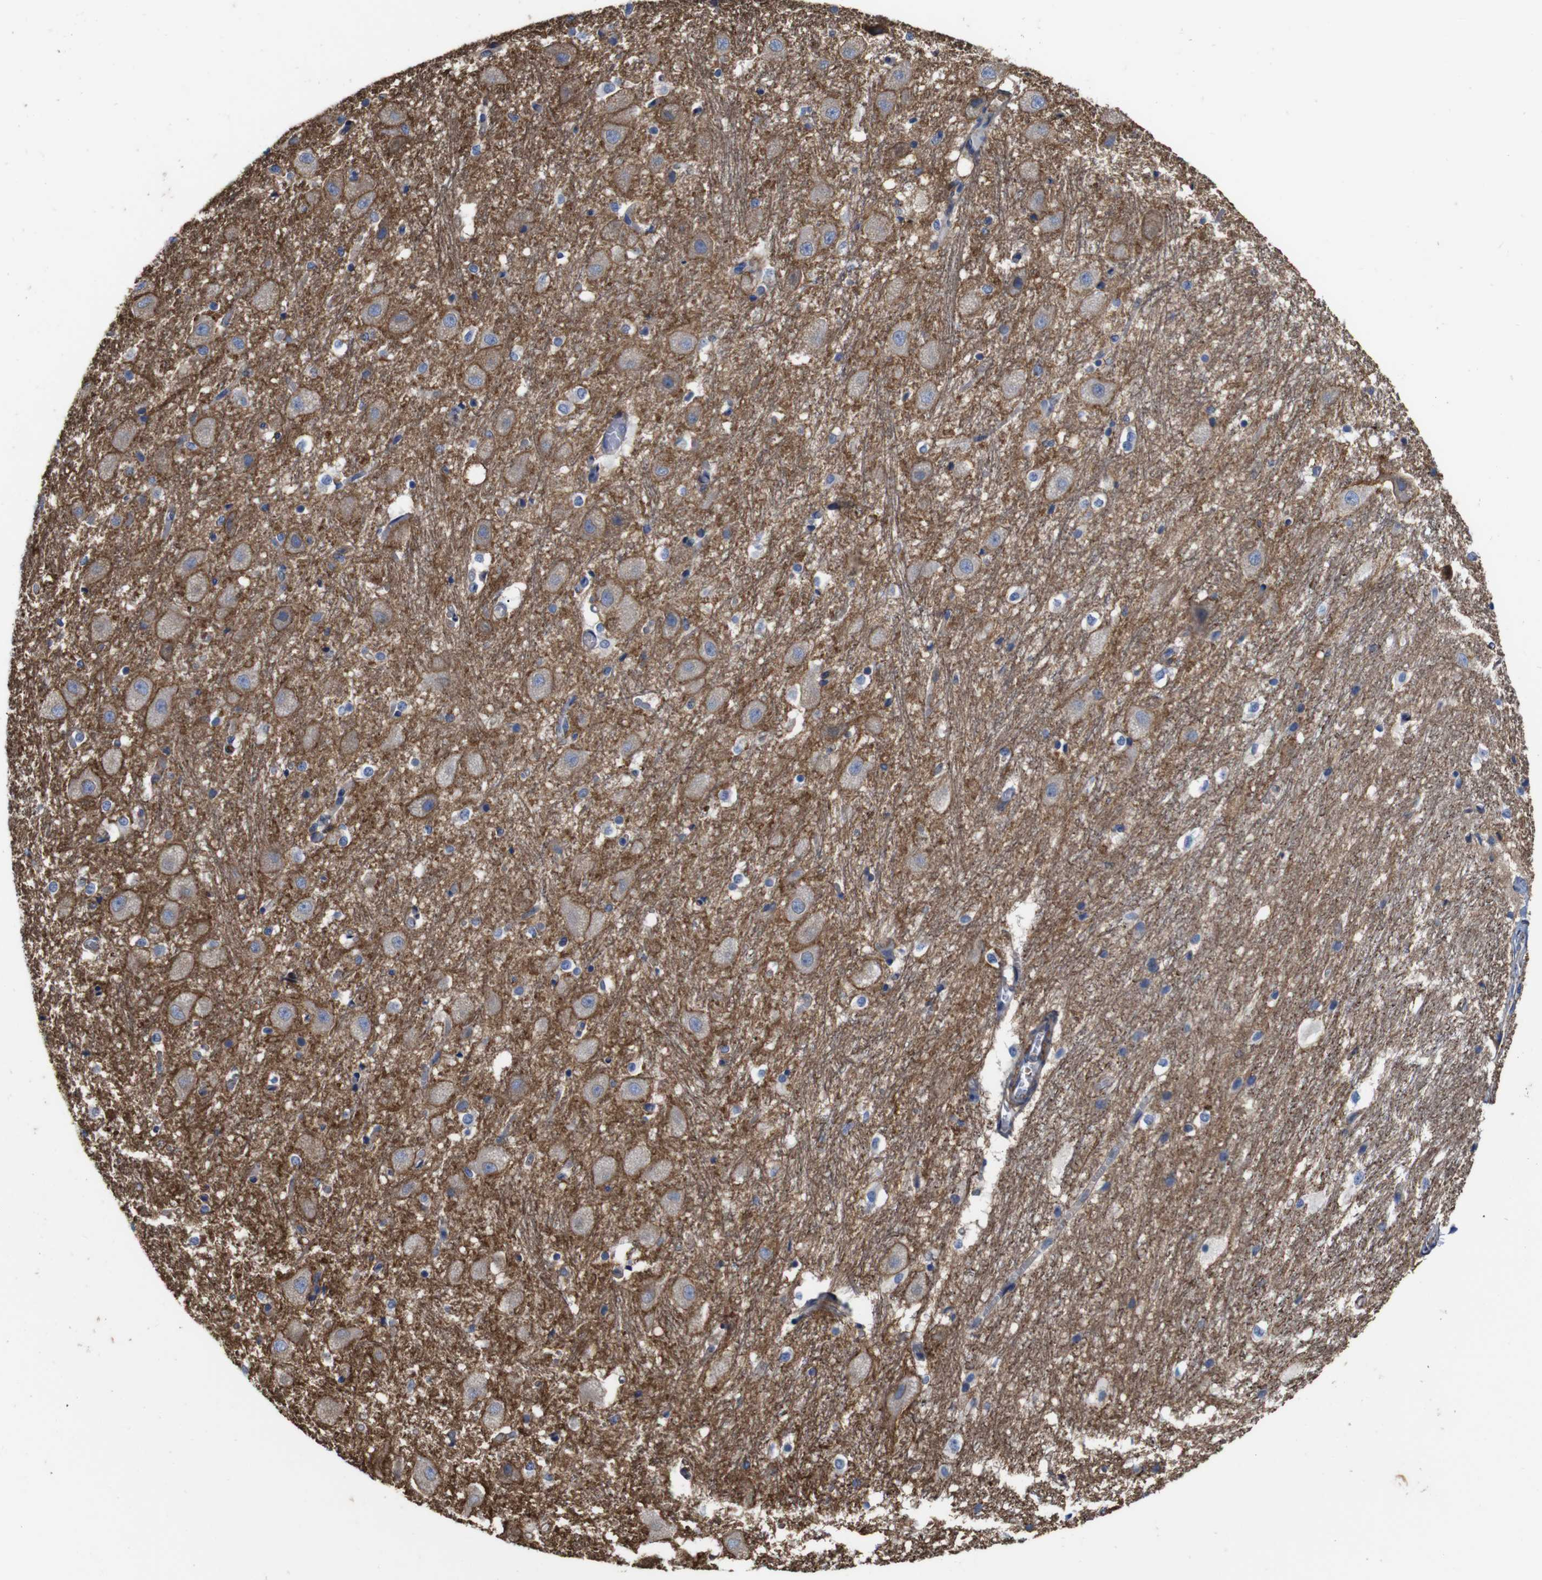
{"staining": {"intensity": "weak", "quantity": "<25%", "location": "cytoplasmic/membranous"}, "tissue": "hippocampus", "cell_type": "Glial cells", "image_type": "normal", "snomed": [{"axis": "morphology", "description": "Normal tissue, NOS"}, {"axis": "topography", "description": "Hippocampus"}], "caption": "IHC of unremarkable hippocampus reveals no staining in glial cells. Brightfield microscopy of immunohistochemistry (IHC) stained with DAB (brown) and hematoxylin (blue), captured at high magnification.", "gene": "PI4KA", "patient": {"sex": "female", "age": 19}}